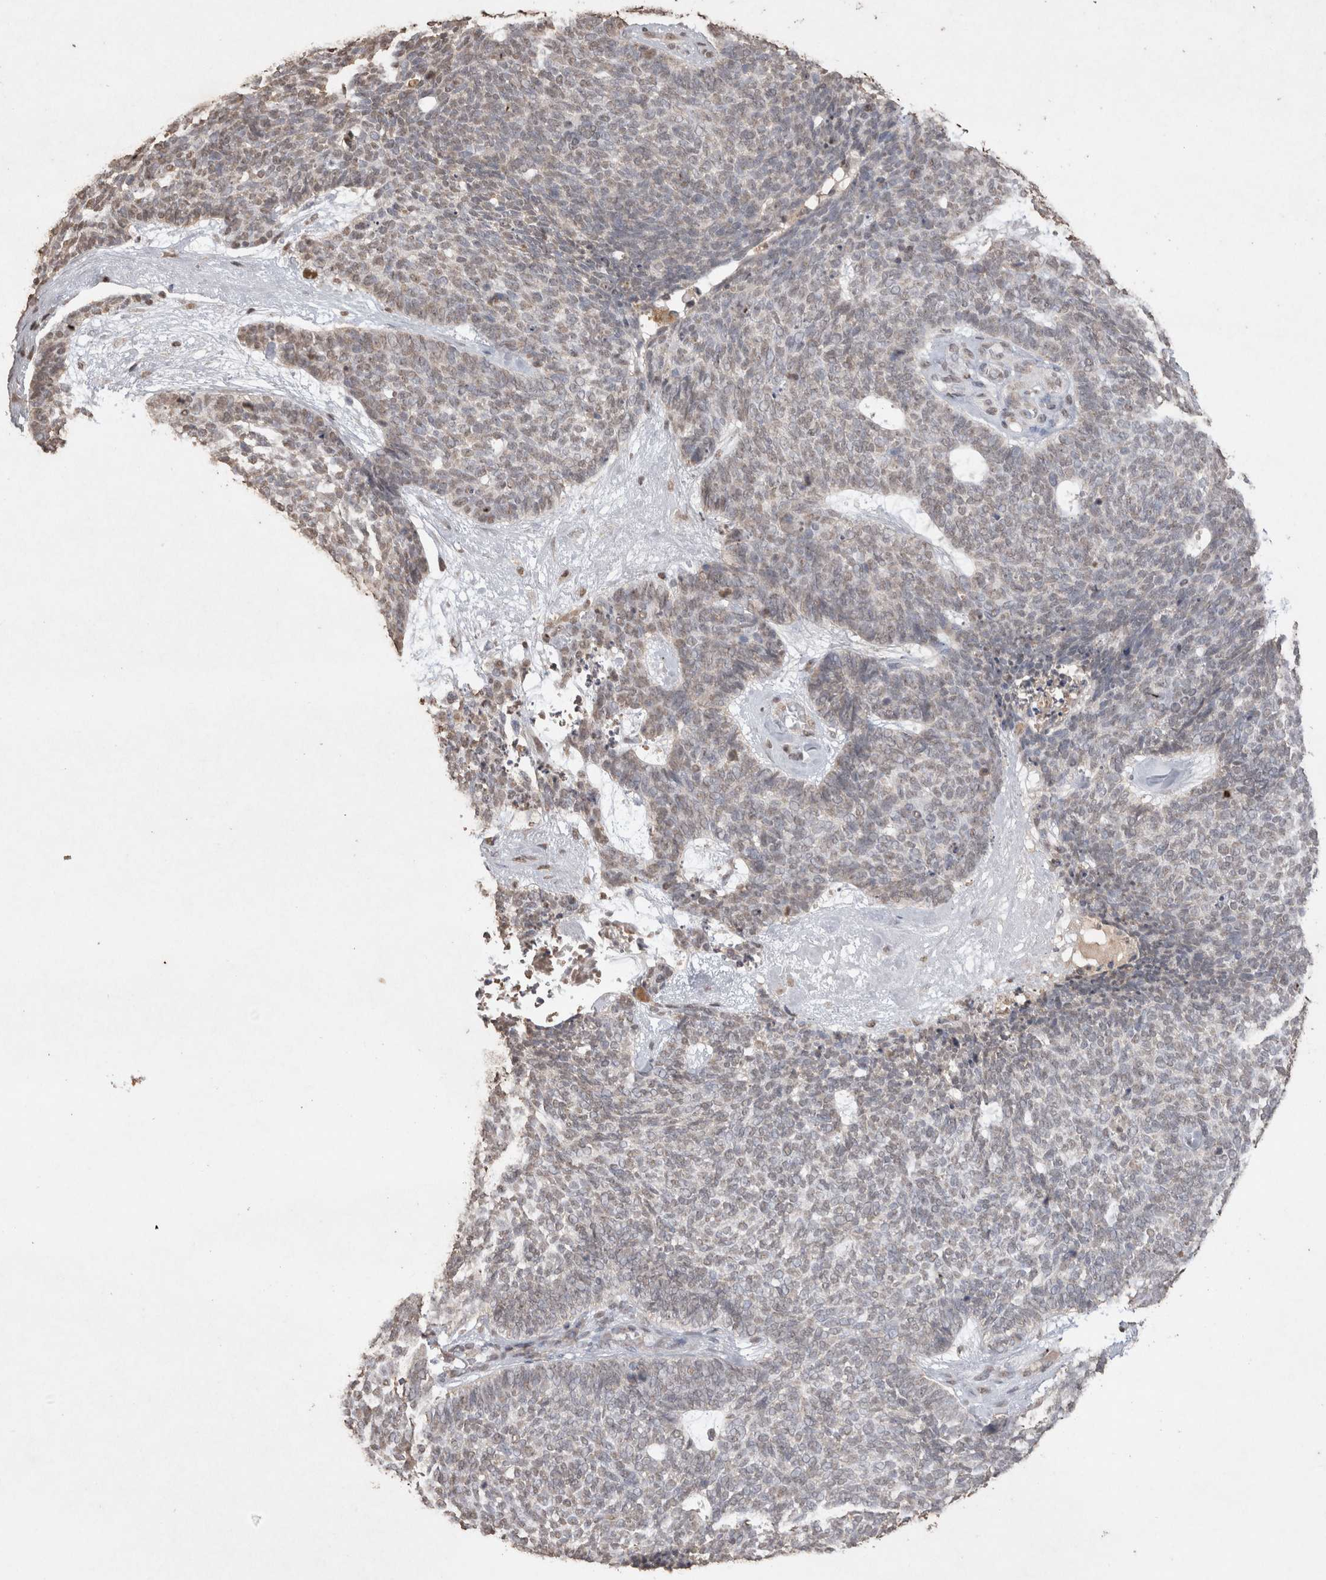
{"staining": {"intensity": "weak", "quantity": "<25%", "location": "nuclear"}, "tissue": "skin cancer", "cell_type": "Tumor cells", "image_type": "cancer", "snomed": [{"axis": "morphology", "description": "Basal cell carcinoma"}, {"axis": "topography", "description": "Skin"}], "caption": "Tumor cells are negative for brown protein staining in skin basal cell carcinoma.", "gene": "MLX", "patient": {"sex": "female", "age": 84}}